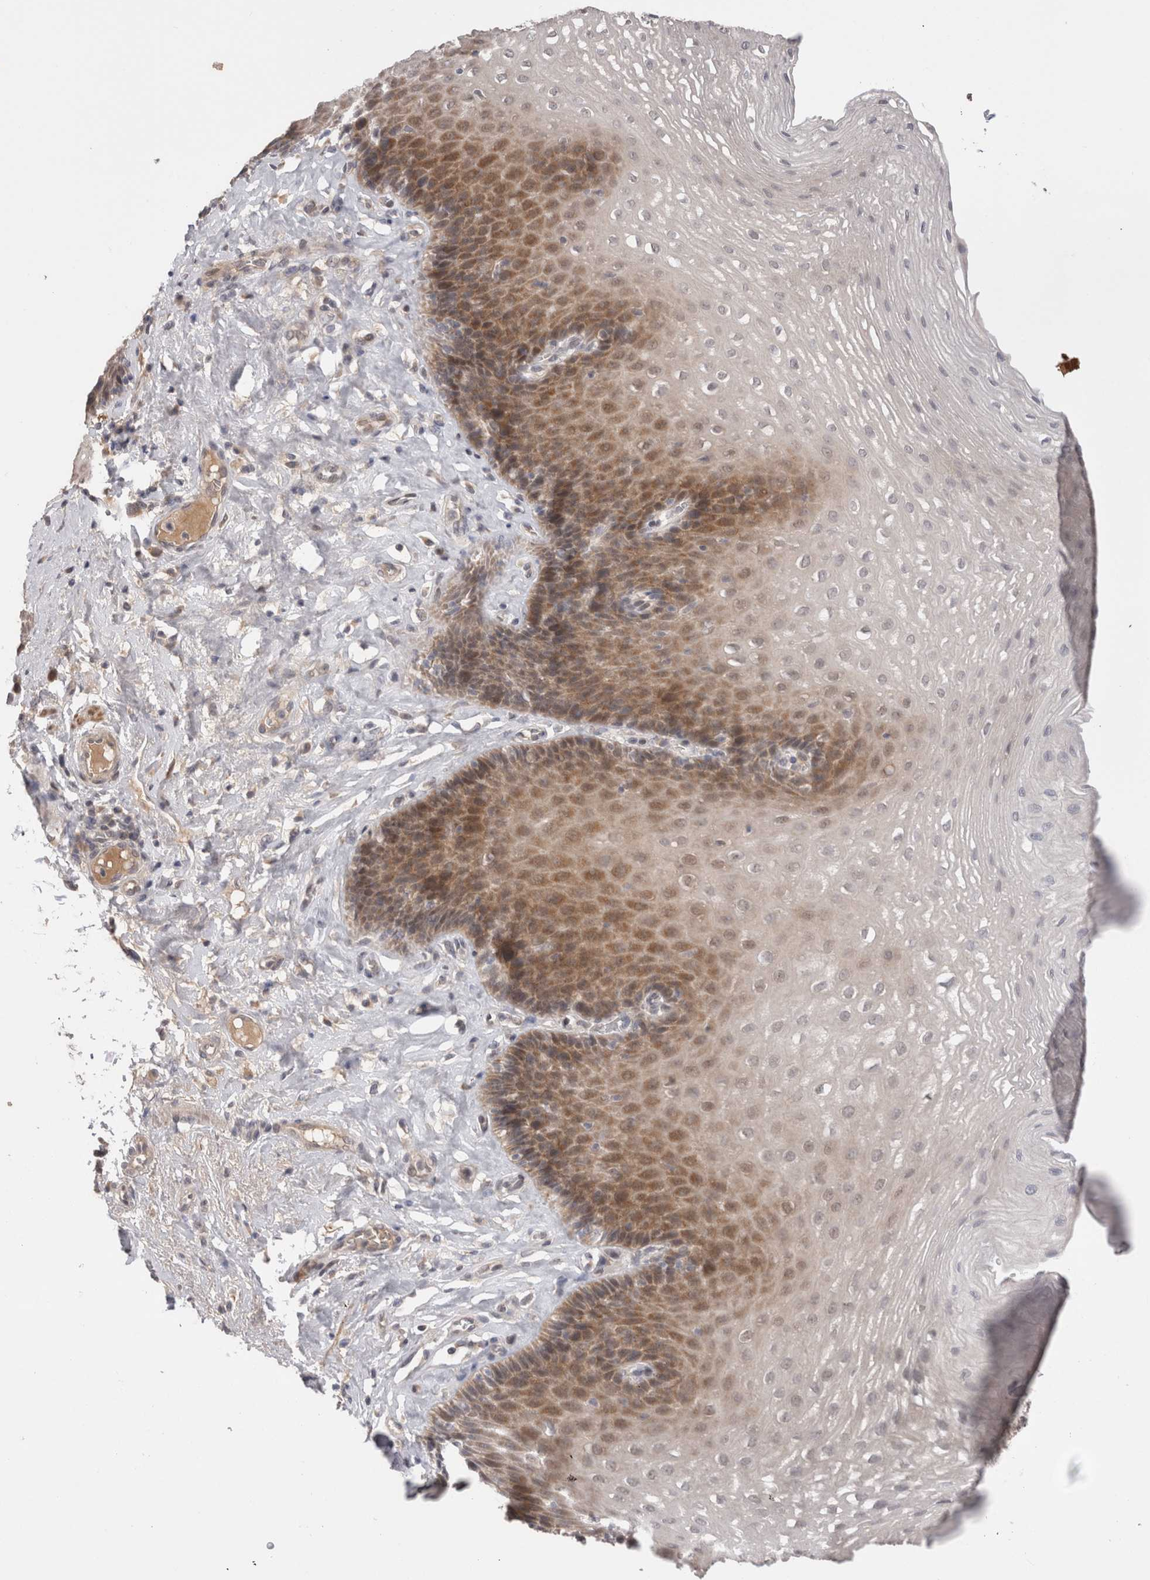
{"staining": {"intensity": "moderate", "quantity": "25%-75%", "location": "cytoplasmic/membranous"}, "tissue": "esophagus", "cell_type": "Squamous epithelial cells", "image_type": "normal", "snomed": [{"axis": "morphology", "description": "Normal tissue, NOS"}, {"axis": "topography", "description": "Esophagus"}], "caption": "Unremarkable esophagus was stained to show a protein in brown. There is medium levels of moderate cytoplasmic/membranous staining in about 25%-75% of squamous epithelial cells.", "gene": "CRYBG1", "patient": {"sex": "female", "age": 66}}